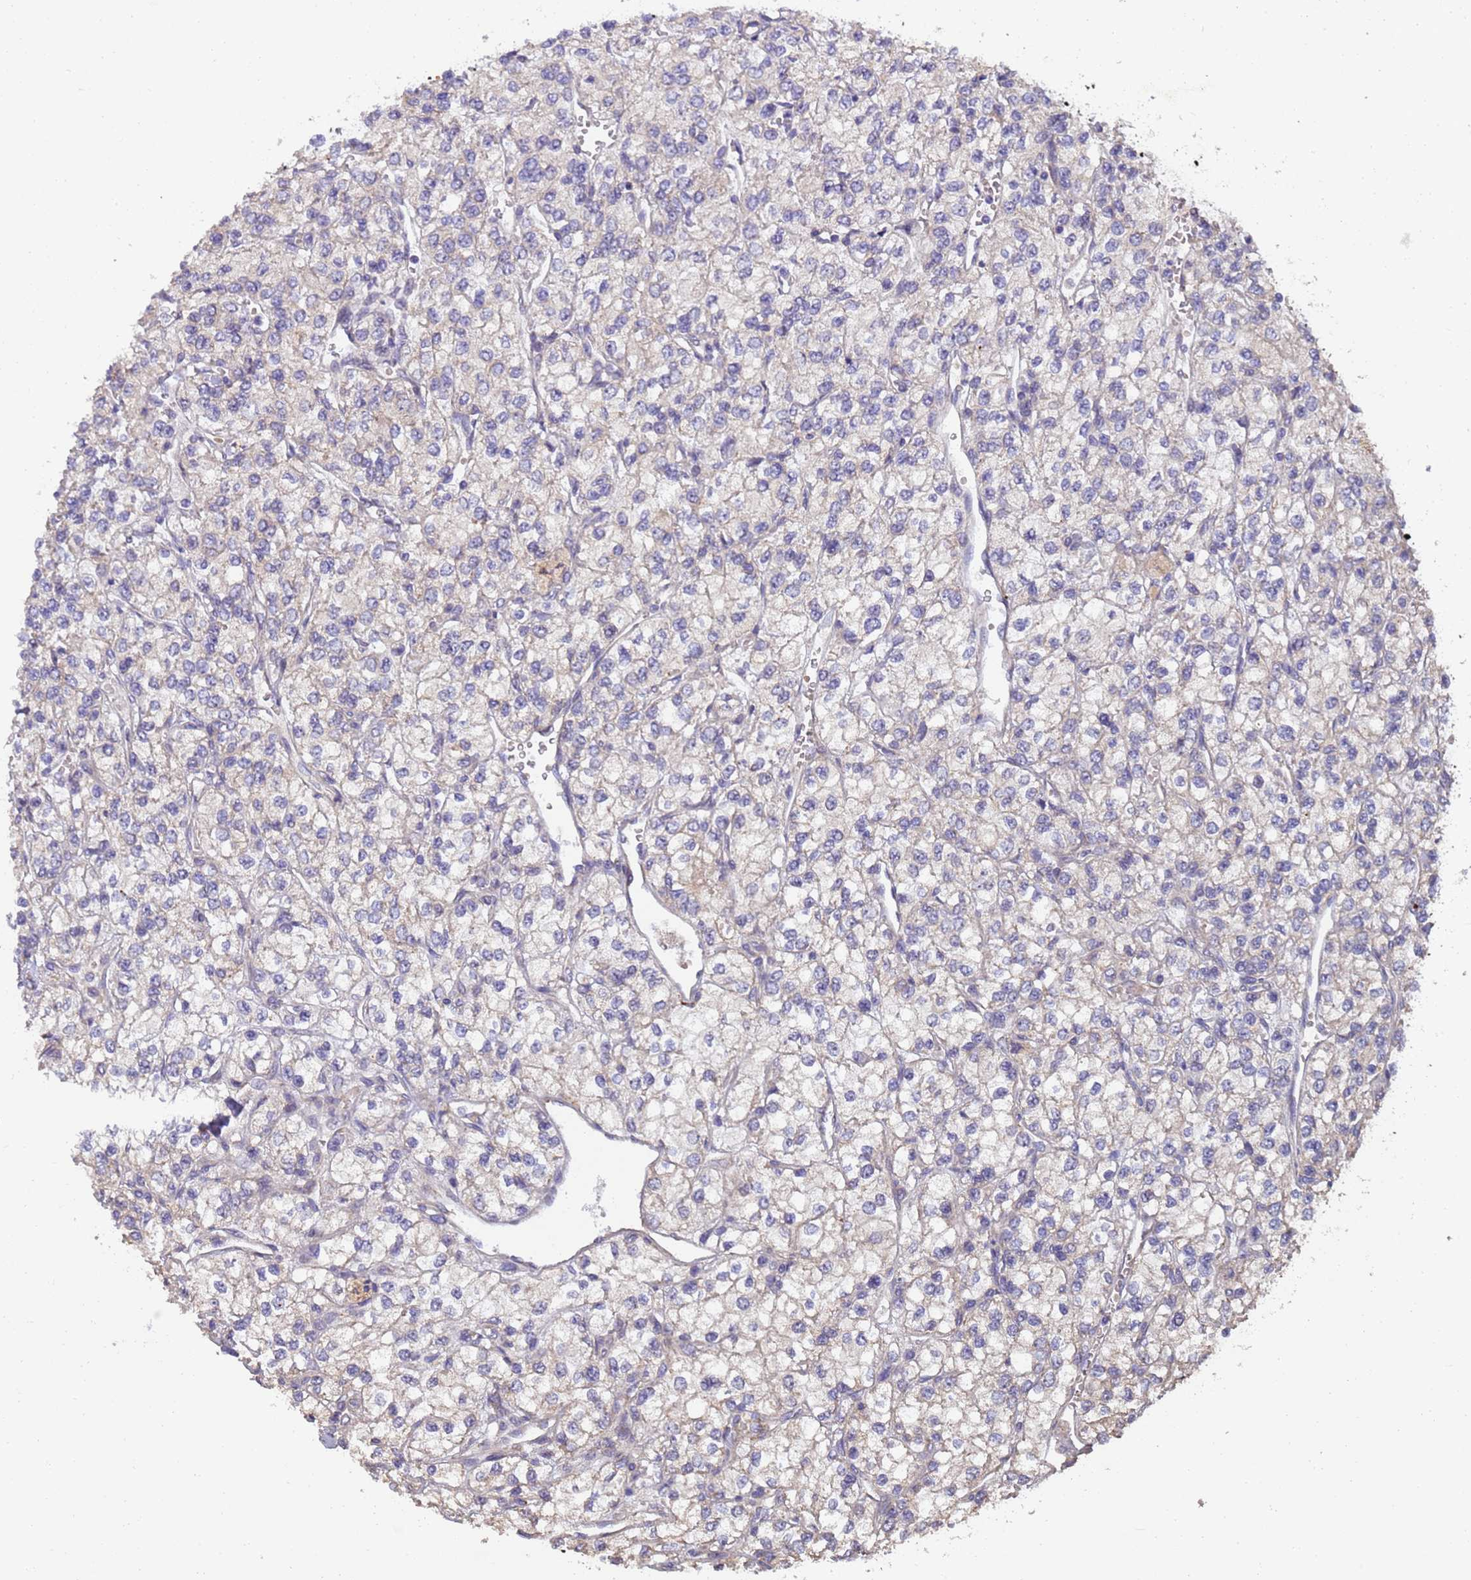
{"staining": {"intensity": "negative", "quantity": "none", "location": "none"}, "tissue": "renal cancer", "cell_type": "Tumor cells", "image_type": "cancer", "snomed": [{"axis": "morphology", "description": "Adenocarcinoma, NOS"}, {"axis": "topography", "description": "Kidney"}], "caption": "Histopathology image shows no protein expression in tumor cells of adenocarcinoma (renal) tissue. The staining was performed using DAB to visualize the protein expression in brown, while the nuclei were stained in blue with hematoxylin (Magnification: 20x).", "gene": "RAPGEF3", "patient": {"sex": "male", "age": 80}}